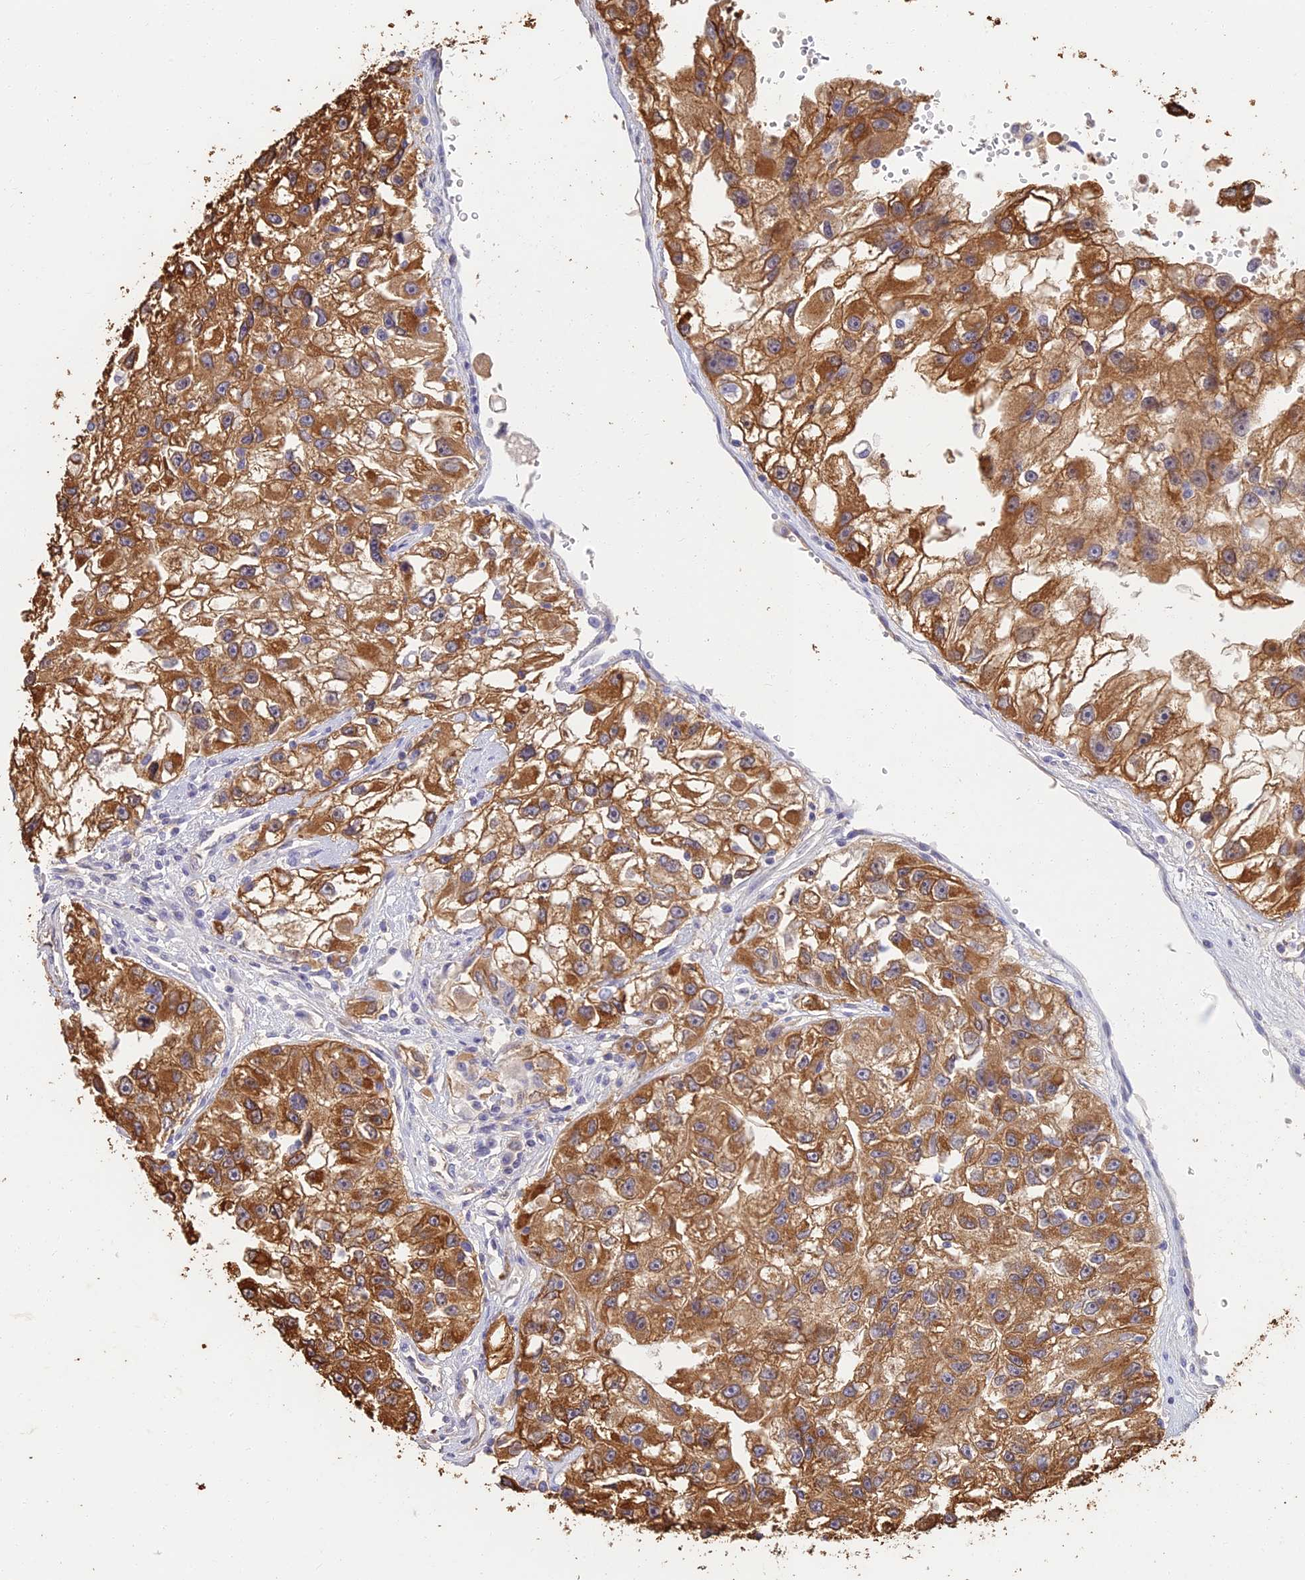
{"staining": {"intensity": "strong", "quantity": ">75%", "location": "cytoplasmic/membranous"}, "tissue": "renal cancer", "cell_type": "Tumor cells", "image_type": "cancer", "snomed": [{"axis": "morphology", "description": "Adenocarcinoma, NOS"}, {"axis": "topography", "description": "Kidney"}], "caption": "Immunohistochemistry photomicrograph of neoplastic tissue: human renal cancer (adenocarcinoma) stained using IHC reveals high levels of strong protein expression localized specifically in the cytoplasmic/membranous of tumor cells, appearing as a cytoplasmic/membranous brown color.", "gene": "LRRN3", "patient": {"sex": "male", "age": 63}}